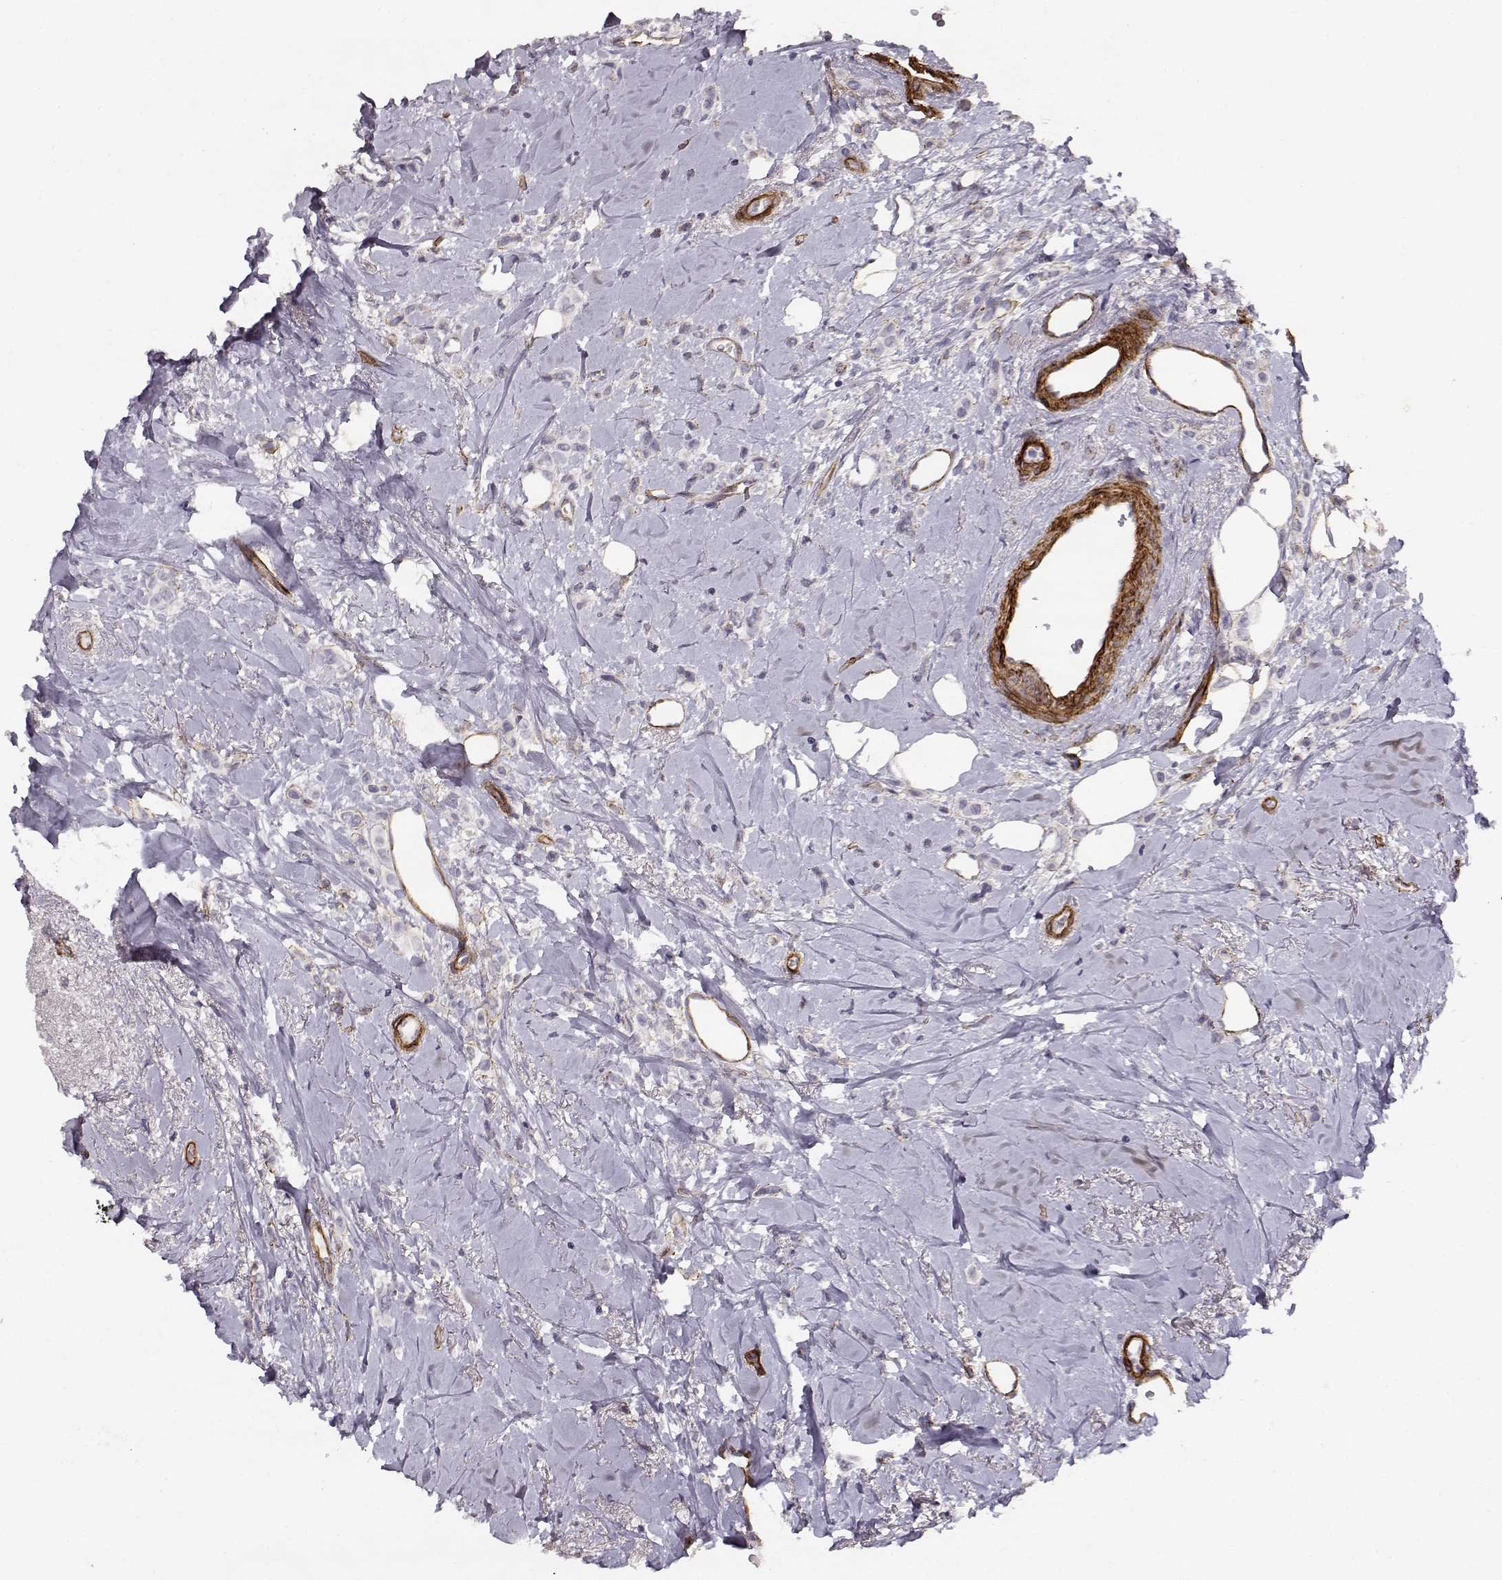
{"staining": {"intensity": "negative", "quantity": "none", "location": "none"}, "tissue": "breast cancer", "cell_type": "Tumor cells", "image_type": "cancer", "snomed": [{"axis": "morphology", "description": "Lobular carcinoma"}, {"axis": "topography", "description": "Breast"}], "caption": "Tumor cells show no significant protein staining in lobular carcinoma (breast).", "gene": "LAMC1", "patient": {"sex": "female", "age": 66}}